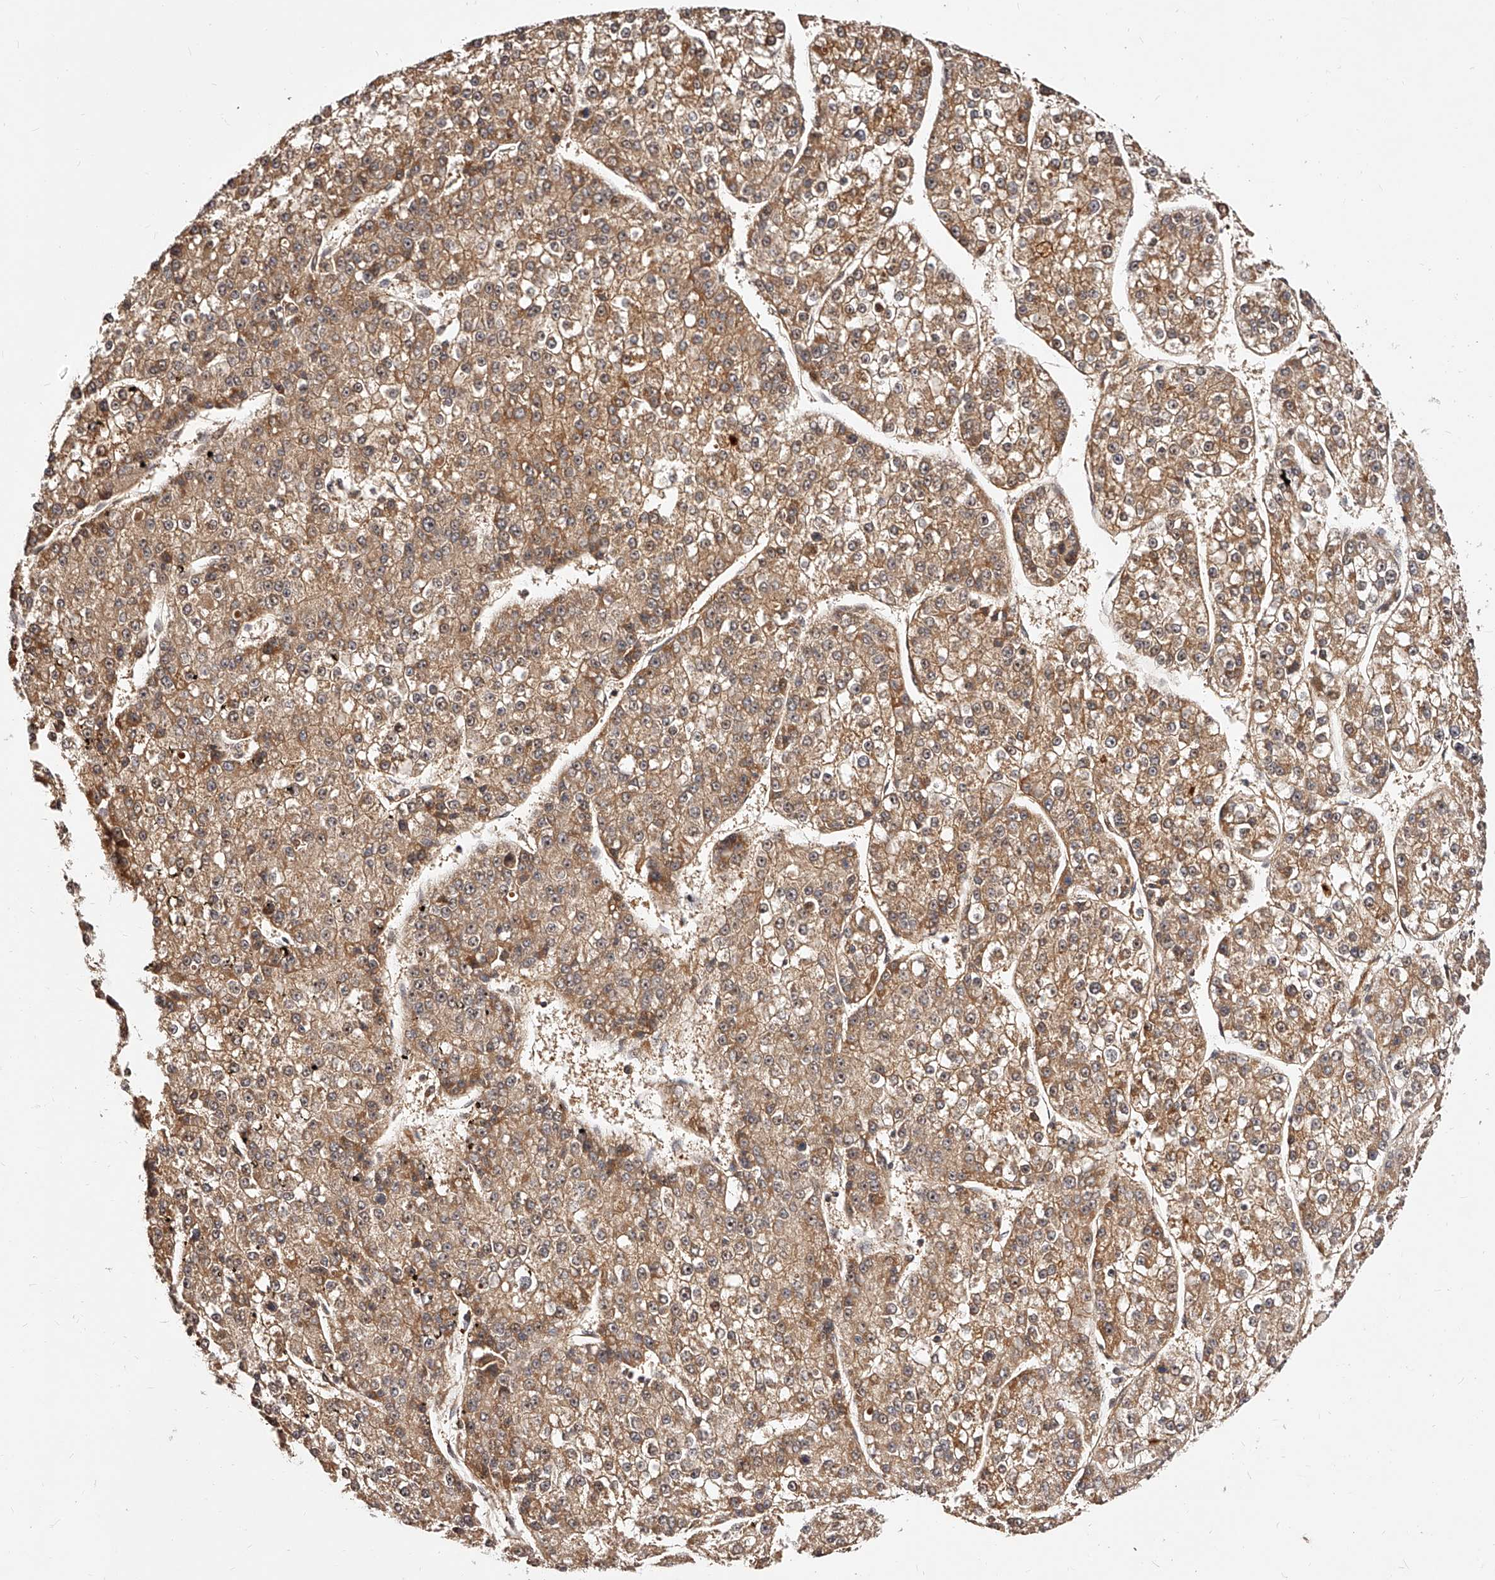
{"staining": {"intensity": "moderate", "quantity": ">75%", "location": "cytoplasmic/membranous"}, "tissue": "liver cancer", "cell_type": "Tumor cells", "image_type": "cancer", "snomed": [{"axis": "morphology", "description": "Carcinoma, Hepatocellular, NOS"}, {"axis": "topography", "description": "Liver"}], "caption": "Protein analysis of liver cancer tissue demonstrates moderate cytoplasmic/membranous positivity in approximately >75% of tumor cells. The staining is performed using DAB brown chromogen to label protein expression. The nuclei are counter-stained blue using hematoxylin.", "gene": "ZNF502", "patient": {"sex": "female", "age": 73}}